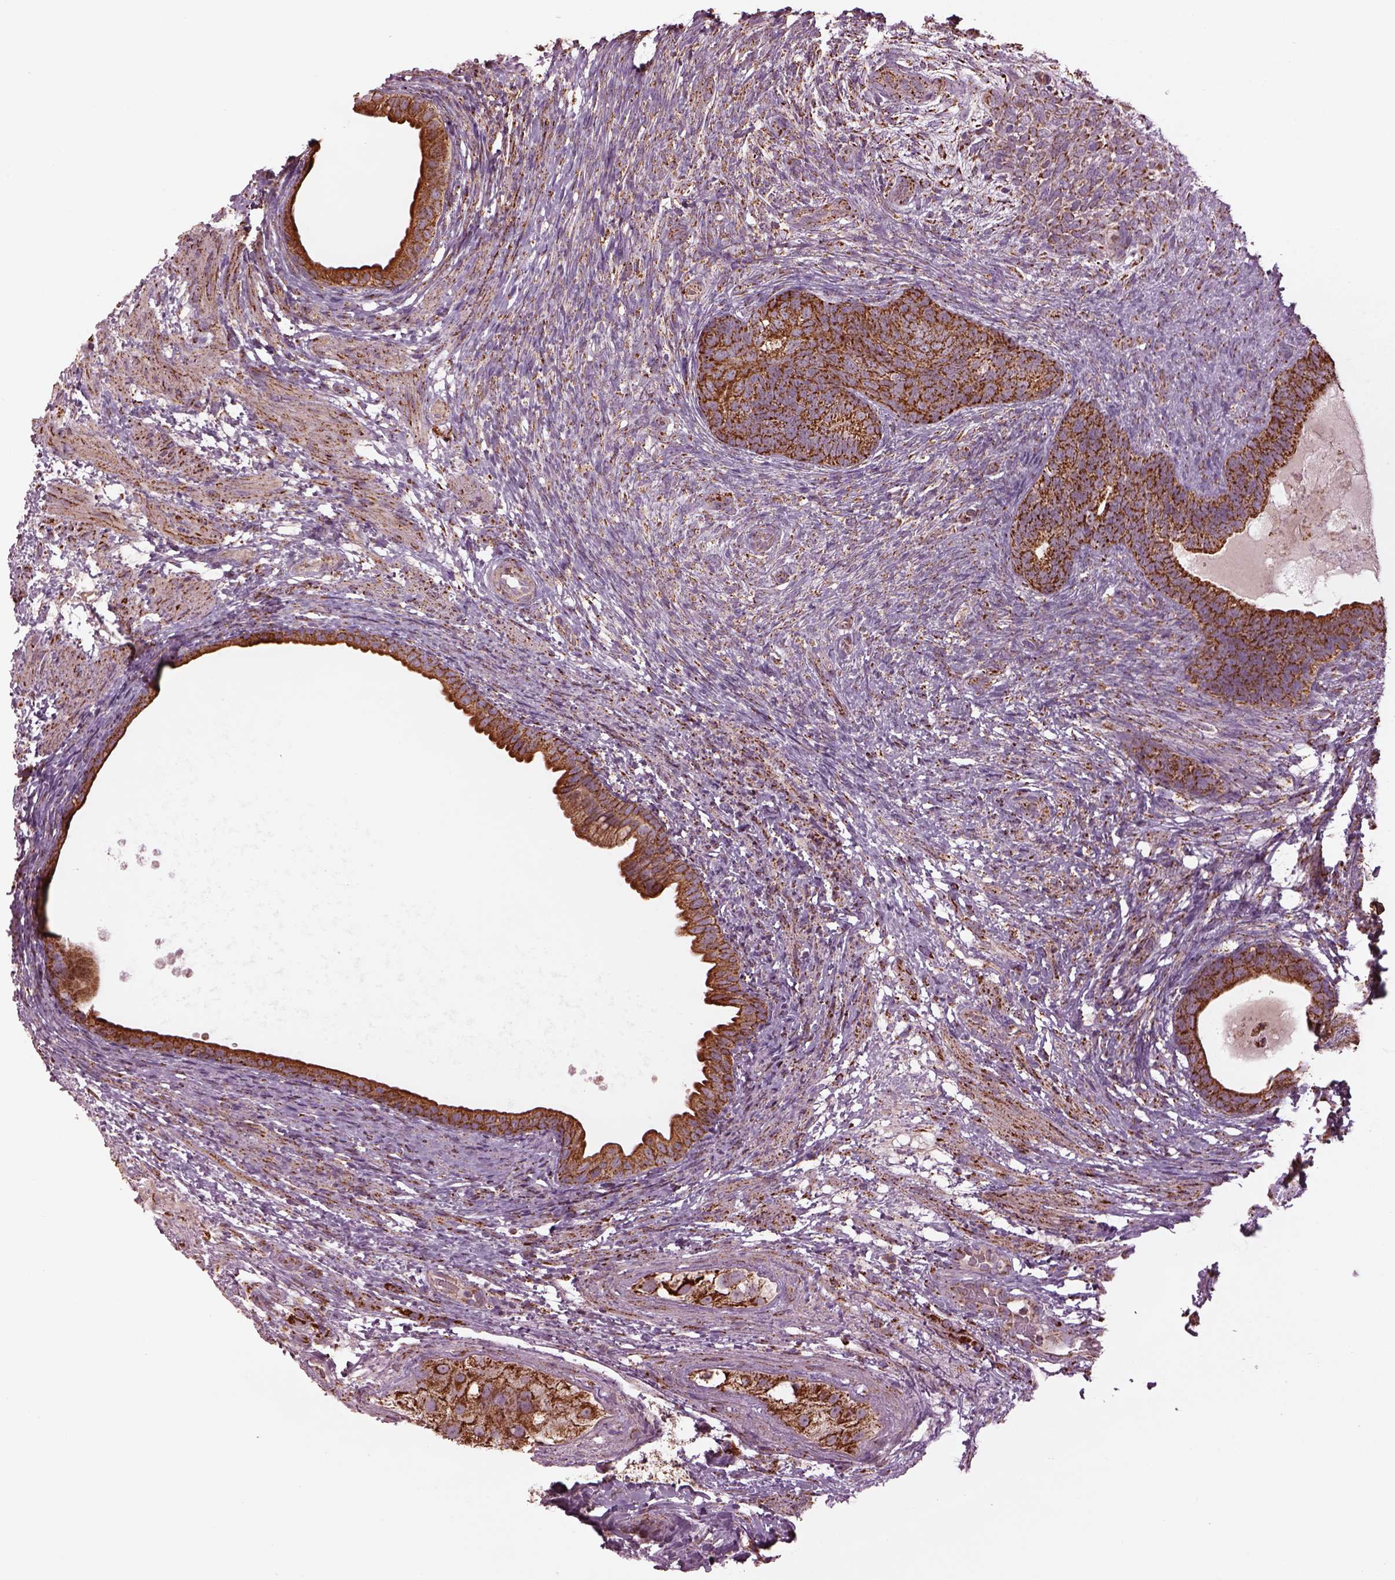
{"staining": {"intensity": "moderate", "quantity": "<25%", "location": "cytoplasmic/membranous"}, "tissue": "testis cancer", "cell_type": "Tumor cells", "image_type": "cancer", "snomed": [{"axis": "morphology", "description": "Carcinoma, Embryonal, NOS"}, {"axis": "topography", "description": "Testis"}], "caption": "Tumor cells reveal low levels of moderate cytoplasmic/membranous positivity in about <25% of cells in testis cancer.", "gene": "TMEM254", "patient": {"sex": "male", "age": 24}}